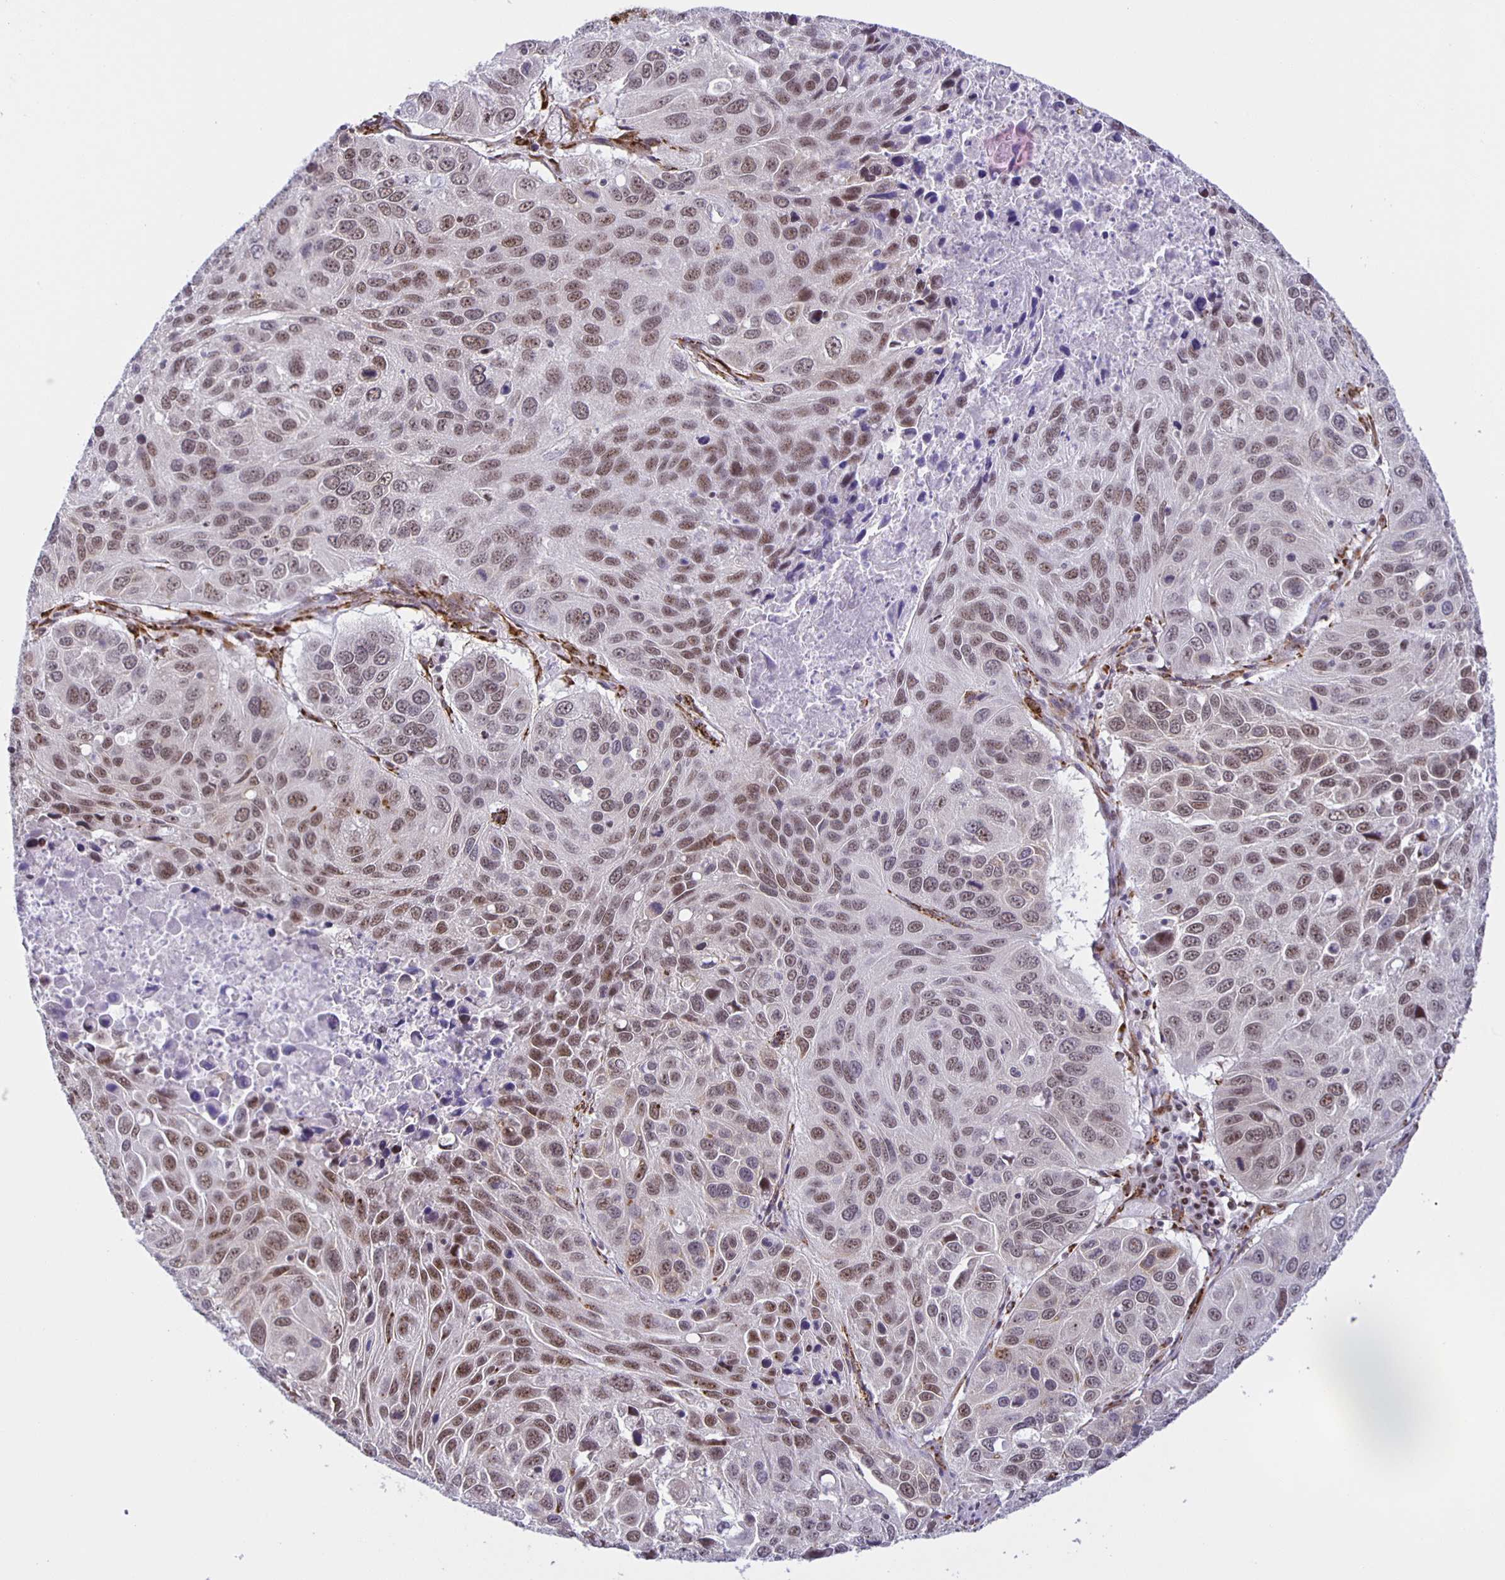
{"staining": {"intensity": "moderate", "quantity": ">75%", "location": "nuclear"}, "tissue": "lung cancer", "cell_type": "Tumor cells", "image_type": "cancer", "snomed": [{"axis": "morphology", "description": "Squamous cell carcinoma, NOS"}, {"axis": "topography", "description": "Lung"}], "caption": "Approximately >75% of tumor cells in lung squamous cell carcinoma exhibit moderate nuclear protein staining as visualized by brown immunohistochemical staining.", "gene": "ZRANB2", "patient": {"sex": "female", "age": 61}}